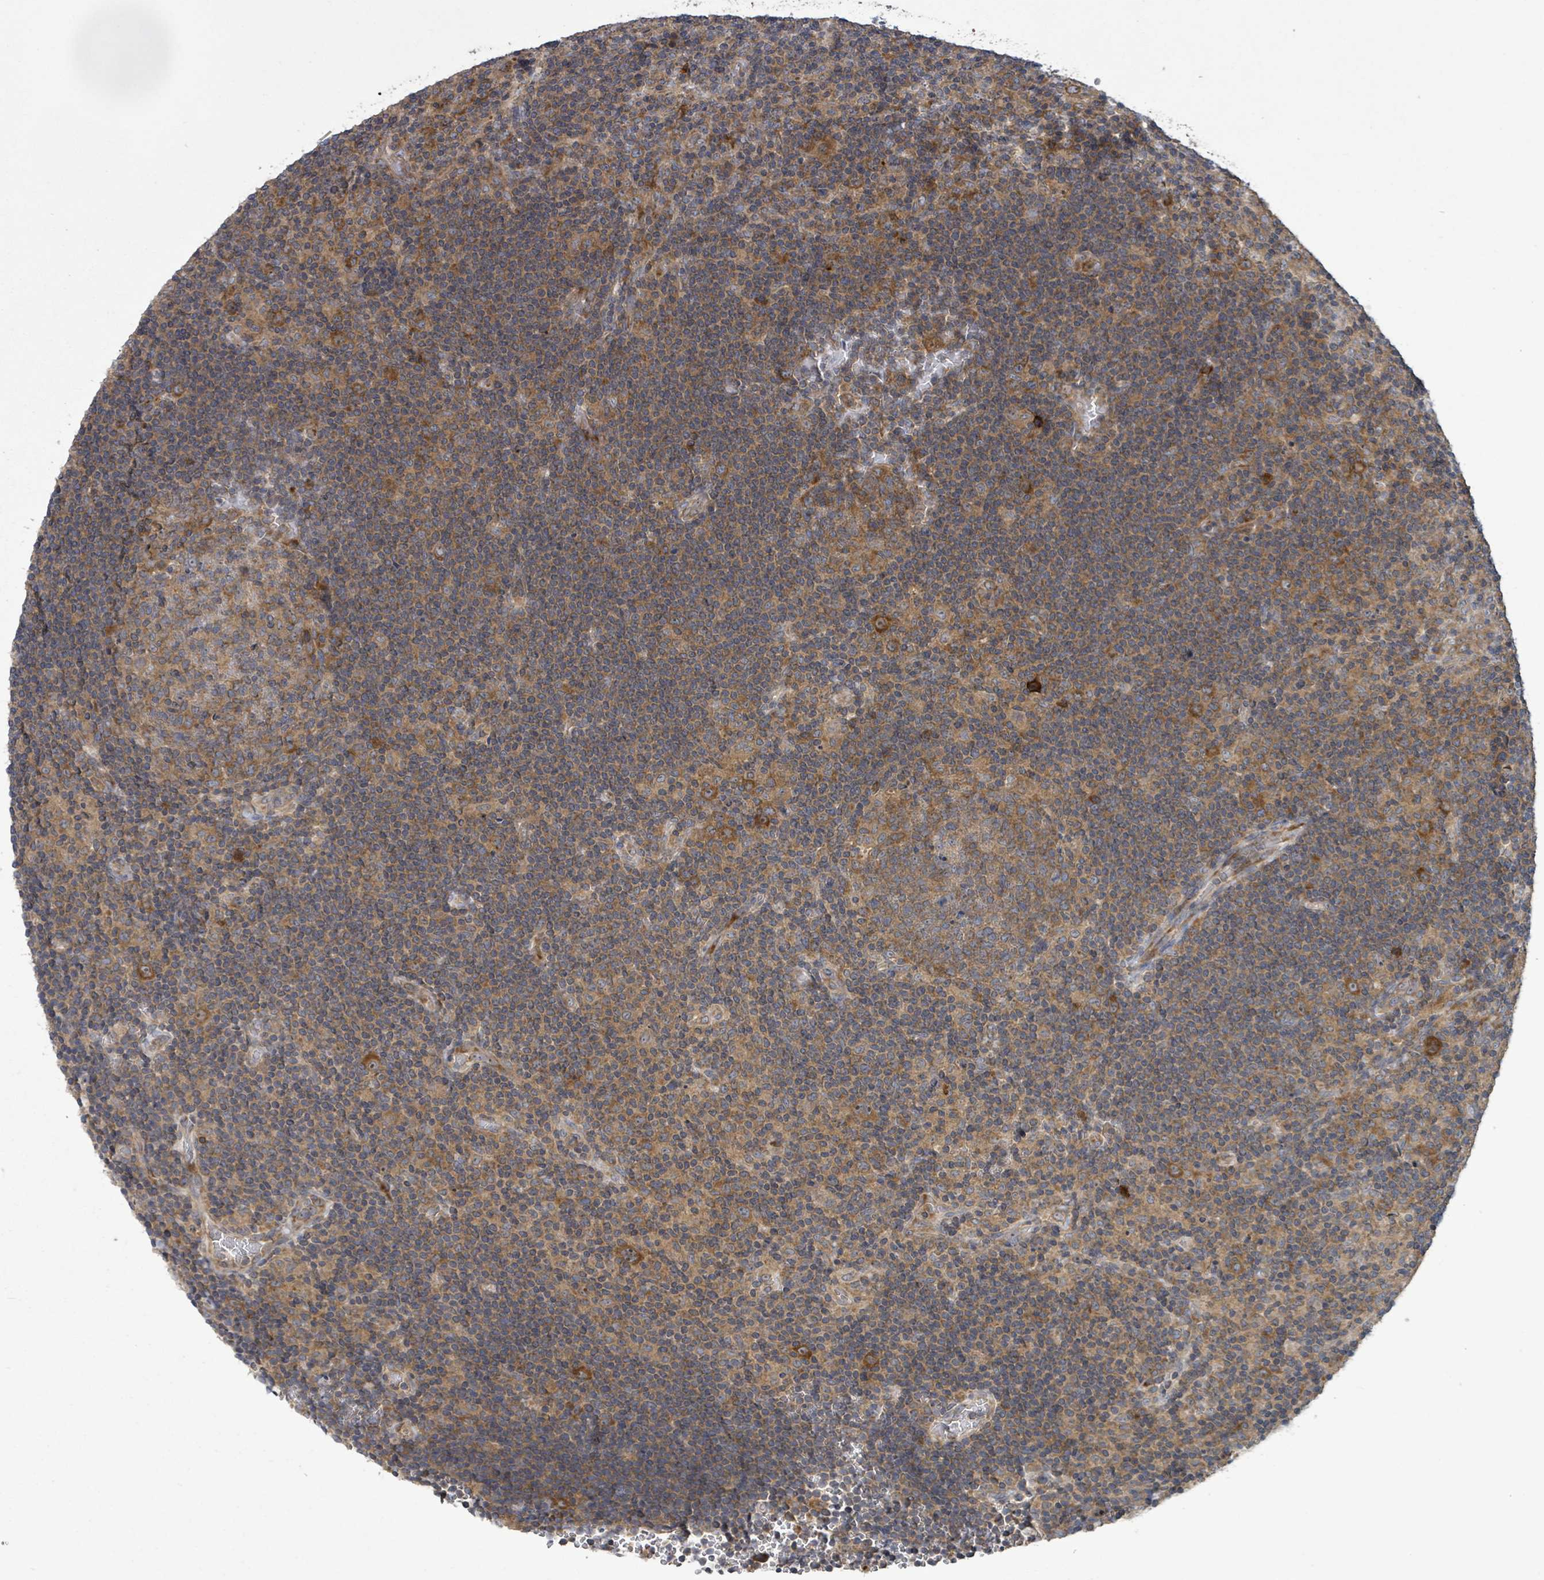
{"staining": {"intensity": "strong", "quantity": ">75%", "location": "cytoplasmic/membranous"}, "tissue": "lymphoma", "cell_type": "Tumor cells", "image_type": "cancer", "snomed": [{"axis": "morphology", "description": "Hodgkin's disease, NOS"}, {"axis": "topography", "description": "Lymph node"}], "caption": "Hodgkin's disease was stained to show a protein in brown. There is high levels of strong cytoplasmic/membranous staining in about >75% of tumor cells.", "gene": "SERPINE3", "patient": {"sex": "female", "age": 57}}